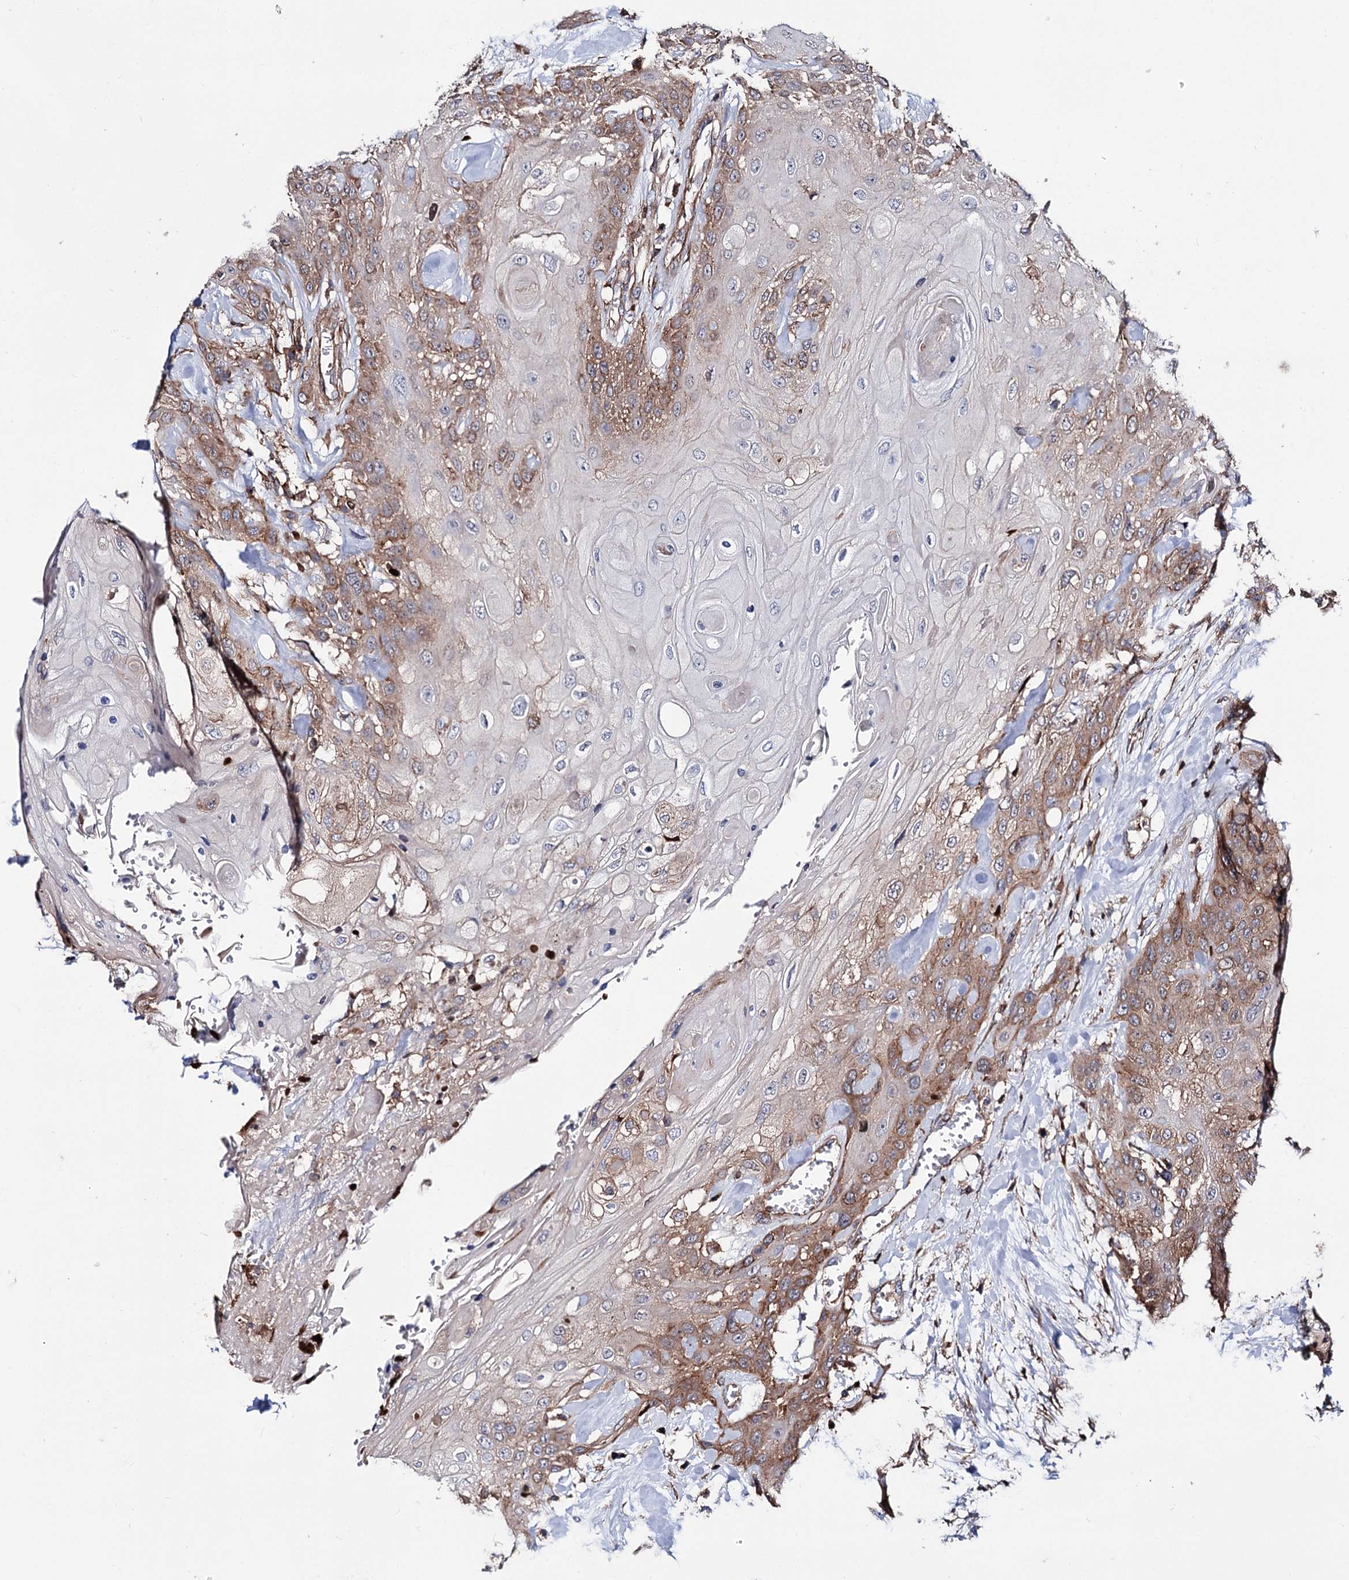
{"staining": {"intensity": "moderate", "quantity": "<25%", "location": "cytoplasmic/membranous"}, "tissue": "head and neck cancer", "cell_type": "Tumor cells", "image_type": "cancer", "snomed": [{"axis": "morphology", "description": "Squamous cell carcinoma, NOS"}, {"axis": "topography", "description": "Head-Neck"}], "caption": "Head and neck squamous cell carcinoma stained for a protein (brown) reveals moderate cytoplasmic/membranous positive positivity in about <25% of tumor cells.", "gene": "DEF6", "patient": {"sex": "female", "age": 43}}